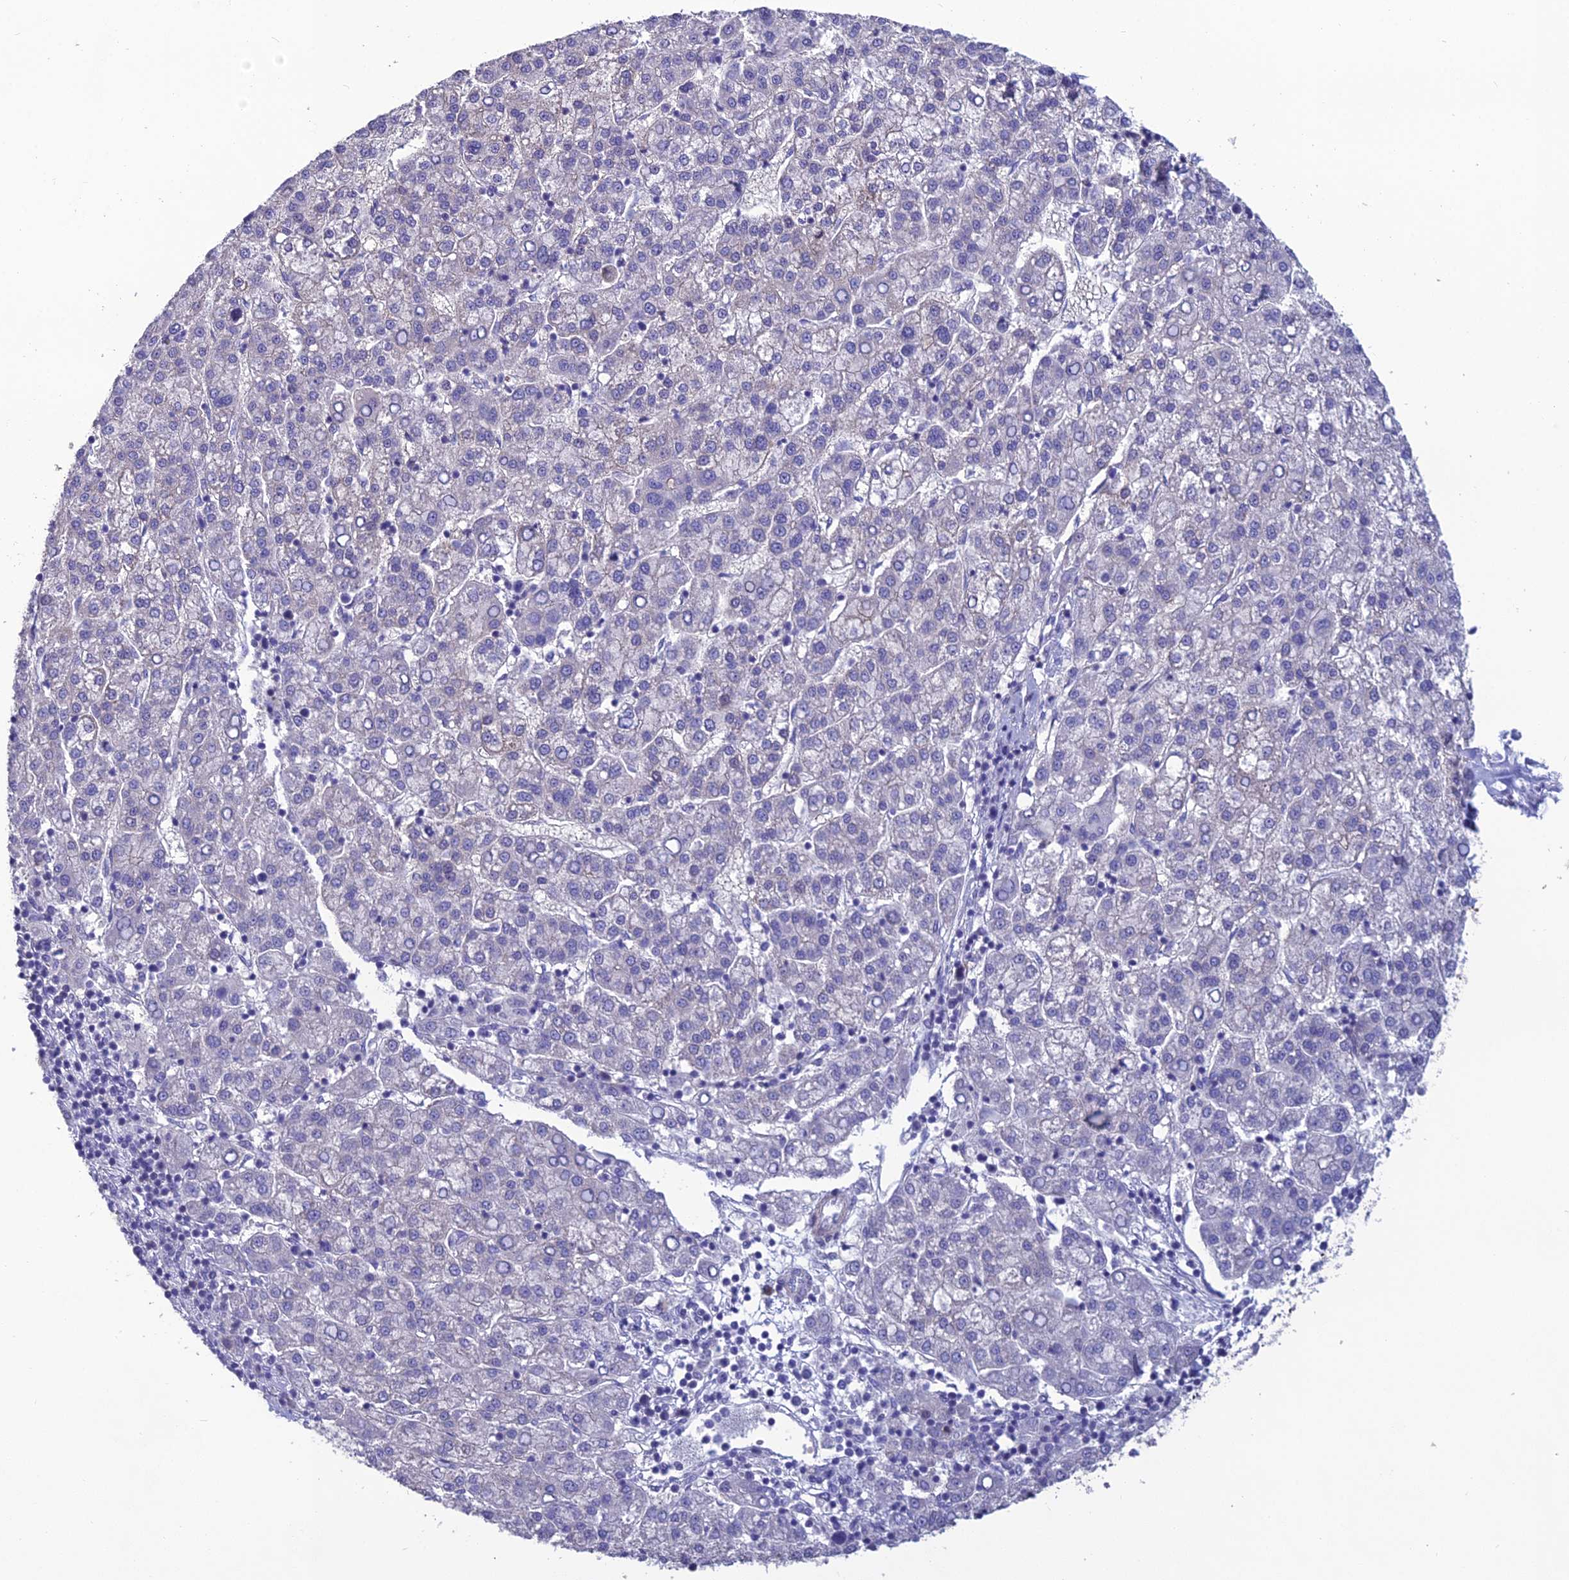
{"staining": {"intensity": "negative", "quantity": "none", "location": "none"}, "tissue": "liver cancer", "cell_type": "Tumor cells", "image_type": "cancer", "snomed": [{"axis": "morphology", "description": "Carcinoma, Hepatocellular, NOS"}, {"axis": "topography", "description": "Liver"}], "caption": "This micrograph is of liver hepatocellular carcinoma stained with IHC to label a protein in brown with the nuclei are counter-stained blue. There is no staining in tumor cells.", "gene": "OR56B1", "patient": {"sex": "female", "age": 58}}